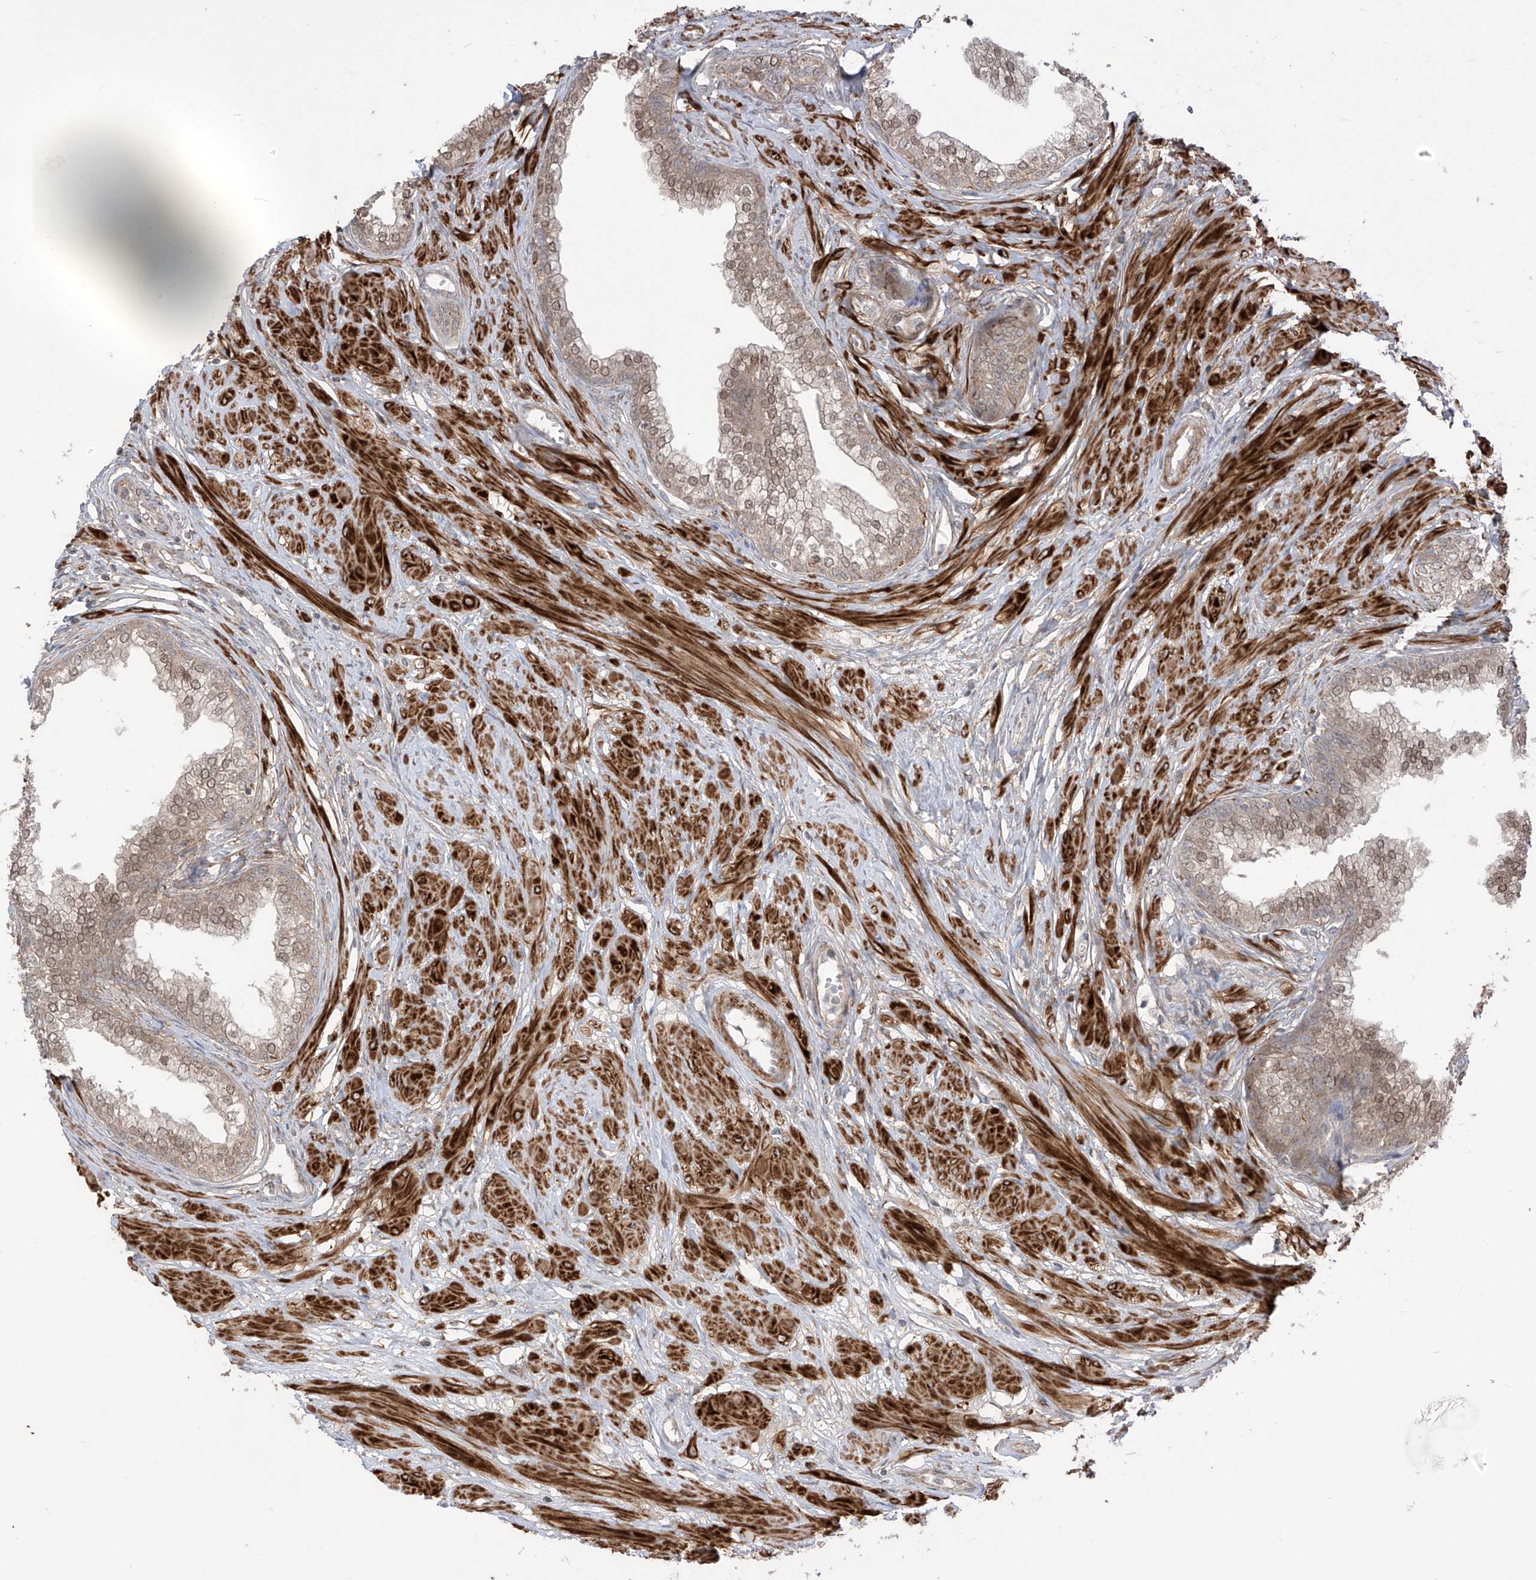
{"staining": {"intensity": "weak", "quantity": ">75%", "location": "cytoplasmic/membranous,nuclear"}, "tissue": "prostate", "cell_type": "Glandular cells", "image_type": "normal", "snomed": [{"axis": "morphology", "description": "Normal tissue, NOS"}, {"axis": "morphology", "description": "Urothelial carcinoma, Low grade"}, {"axis": "topography", "description": "Urinary bladder"}, {"axis": "topography", "description": "Prostate"}], "caption": "Protein positivity by immunohistochemistry exhibits weak cytoplasmic/membranous,nuclear positivity in approximately >75% of glandular cells in unremarkable prostate.", "gene": "LRRC74A", "patient": {"sex": "male", "age": 60}}